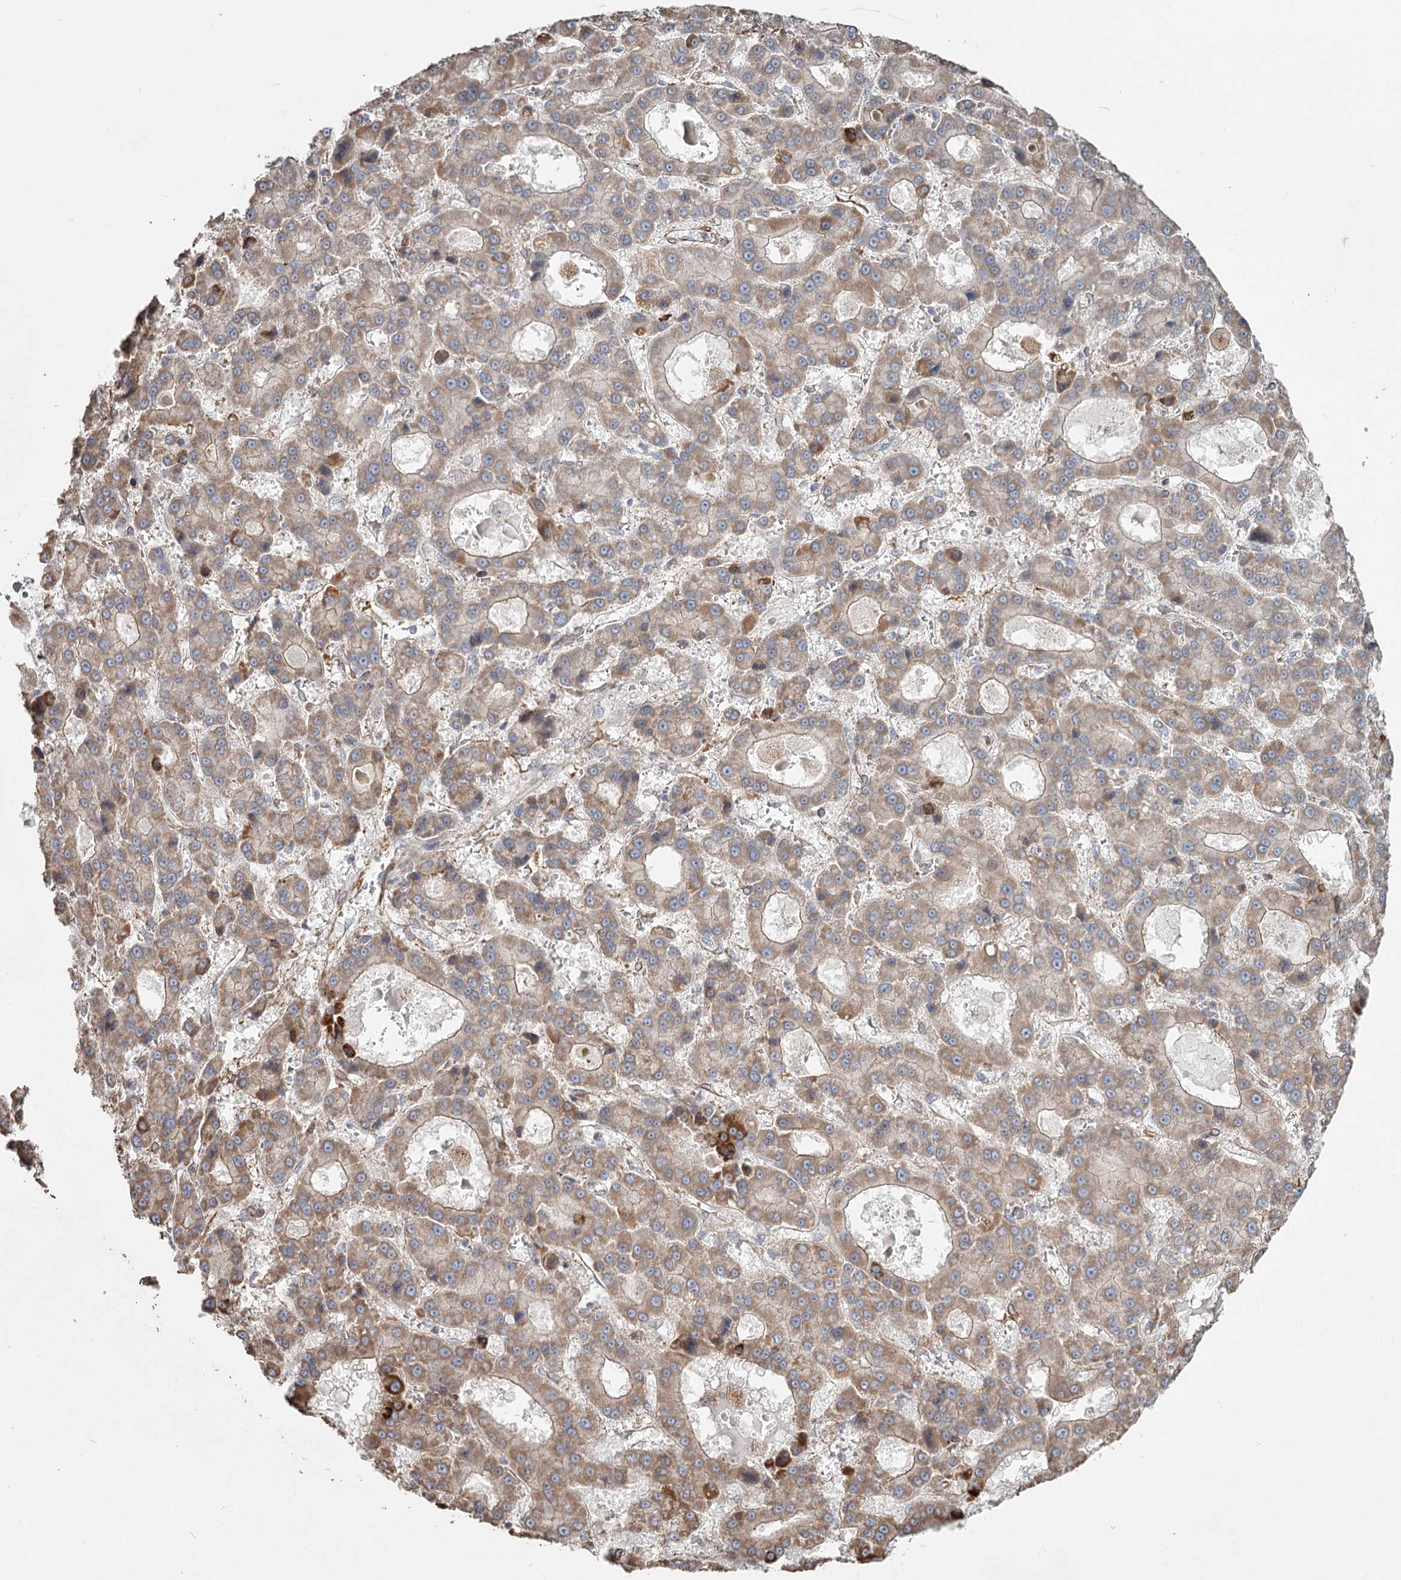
{"staining": {"intensity": "moderate", "quantity": ">75%", "location": "cytoplasmic/membranous"}, "tissue": "liver cancer", "cell_type": "Tumor cells", "image_type": "cancer", "snomed": [{"axis": "morphology", "description": "Carcinoma, Hepatocellular, NOS"}, {"axis": "topography", "description": "Liver"}], "caption": "Brown immunohistochemical staining in human liver cancer demonstrates moderate cytoplasmic/membranous positivity in approximately >75% of tumor cells.", "gene": "DHRS9", "patient": {"sex": "male", "age": 70}}